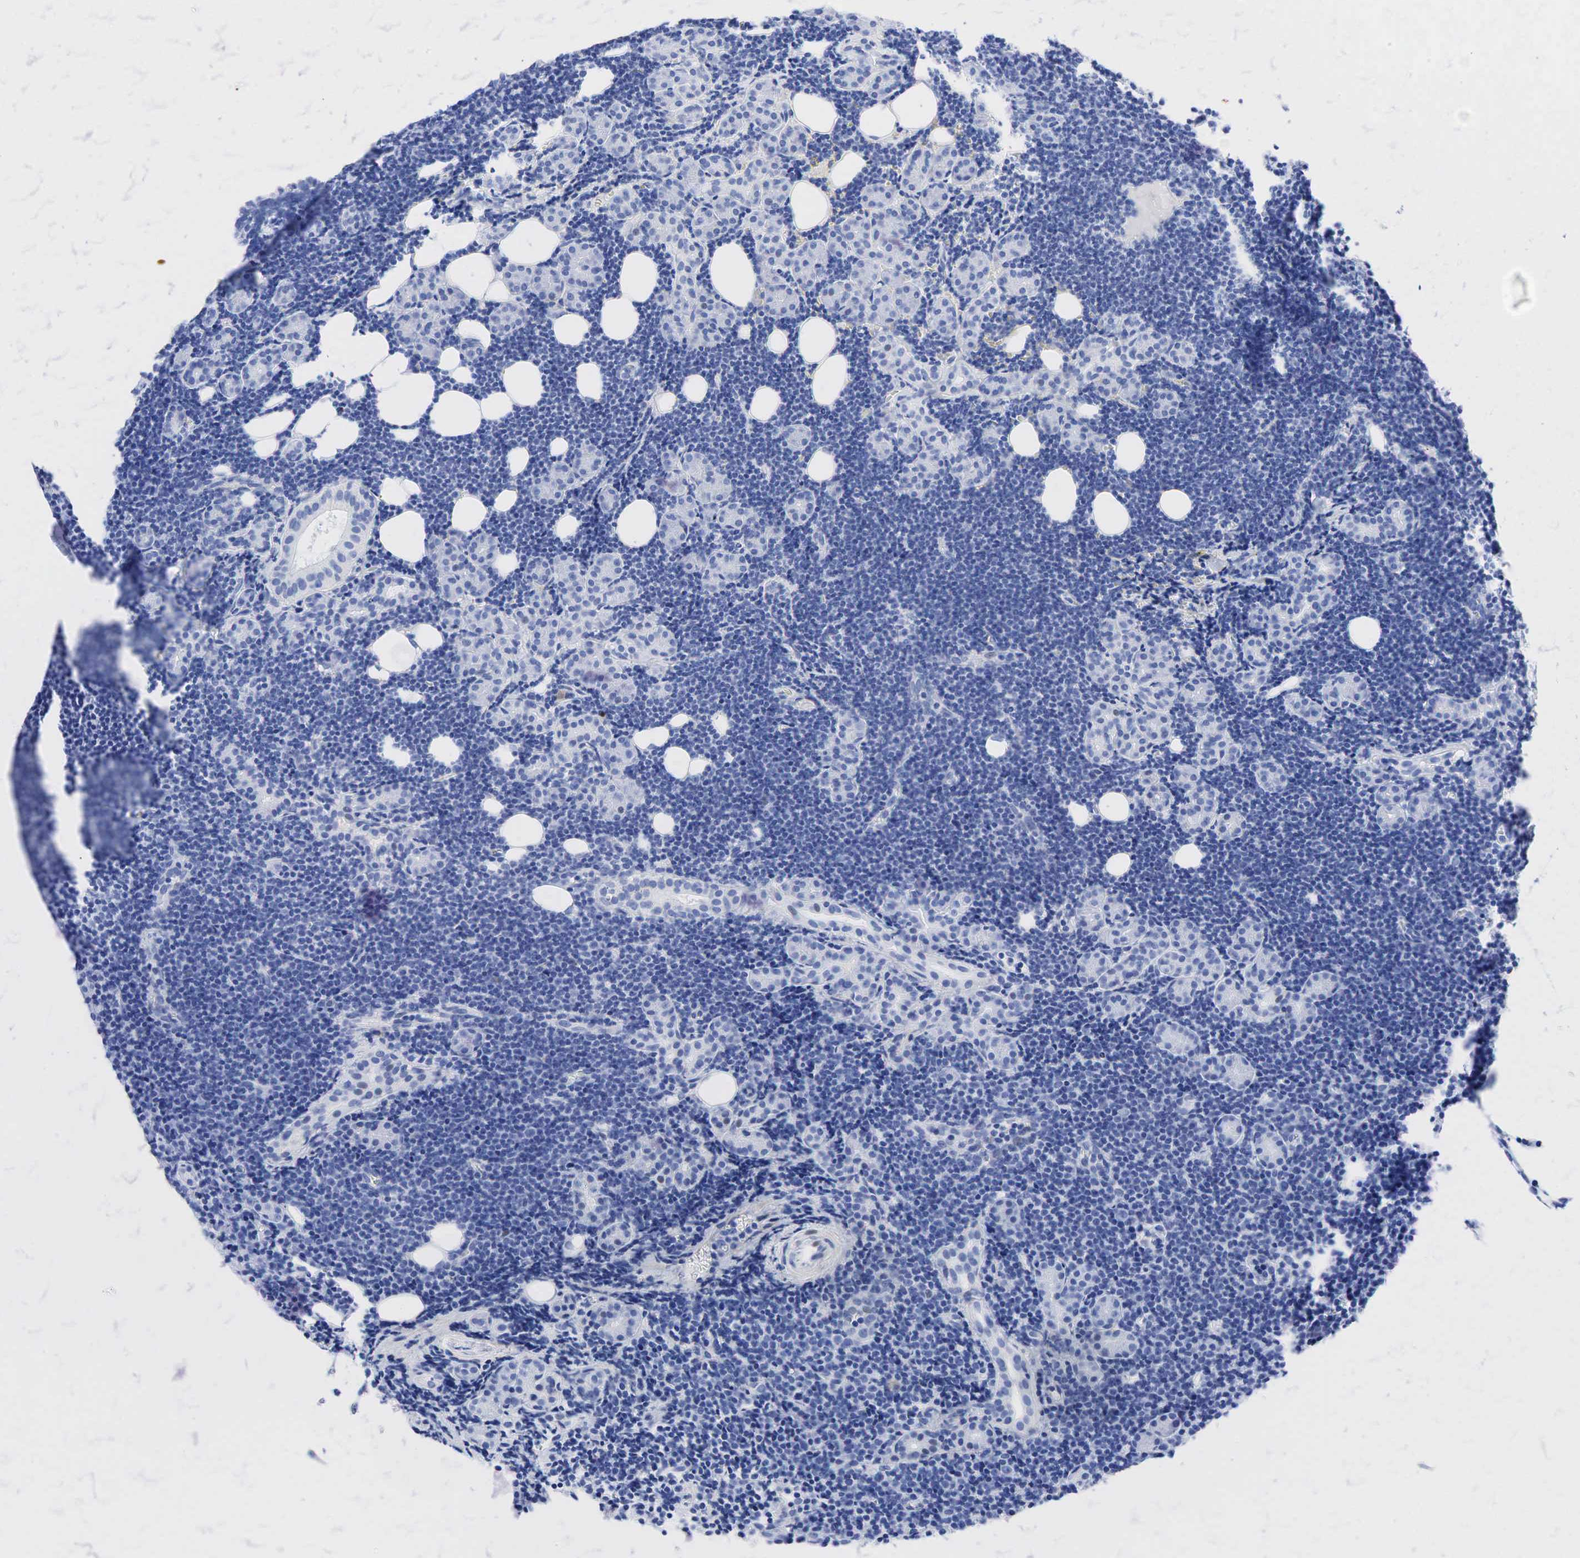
{"staining": {"intensity": "weak", "quantity": "<25%", "location": "nuclear"}, "tissue": "lymphoma", "cell_type": "Tumor cells", "image_type": "cancer", "snomed": [{"axis": "morphology", "description": "Malignant lymphoma, non-Hodgkin's type, Low grade"}, {"axis": "topography", "description": "Lymph node"}], "caption": "High power microscopy photomicrograph of an immunohistochemistry (IHC) micrograph of lymphoma, revealing no significant expression in tumor cells.", "gene": "INHA", "patient": {"sex": "male", "age": 57}}